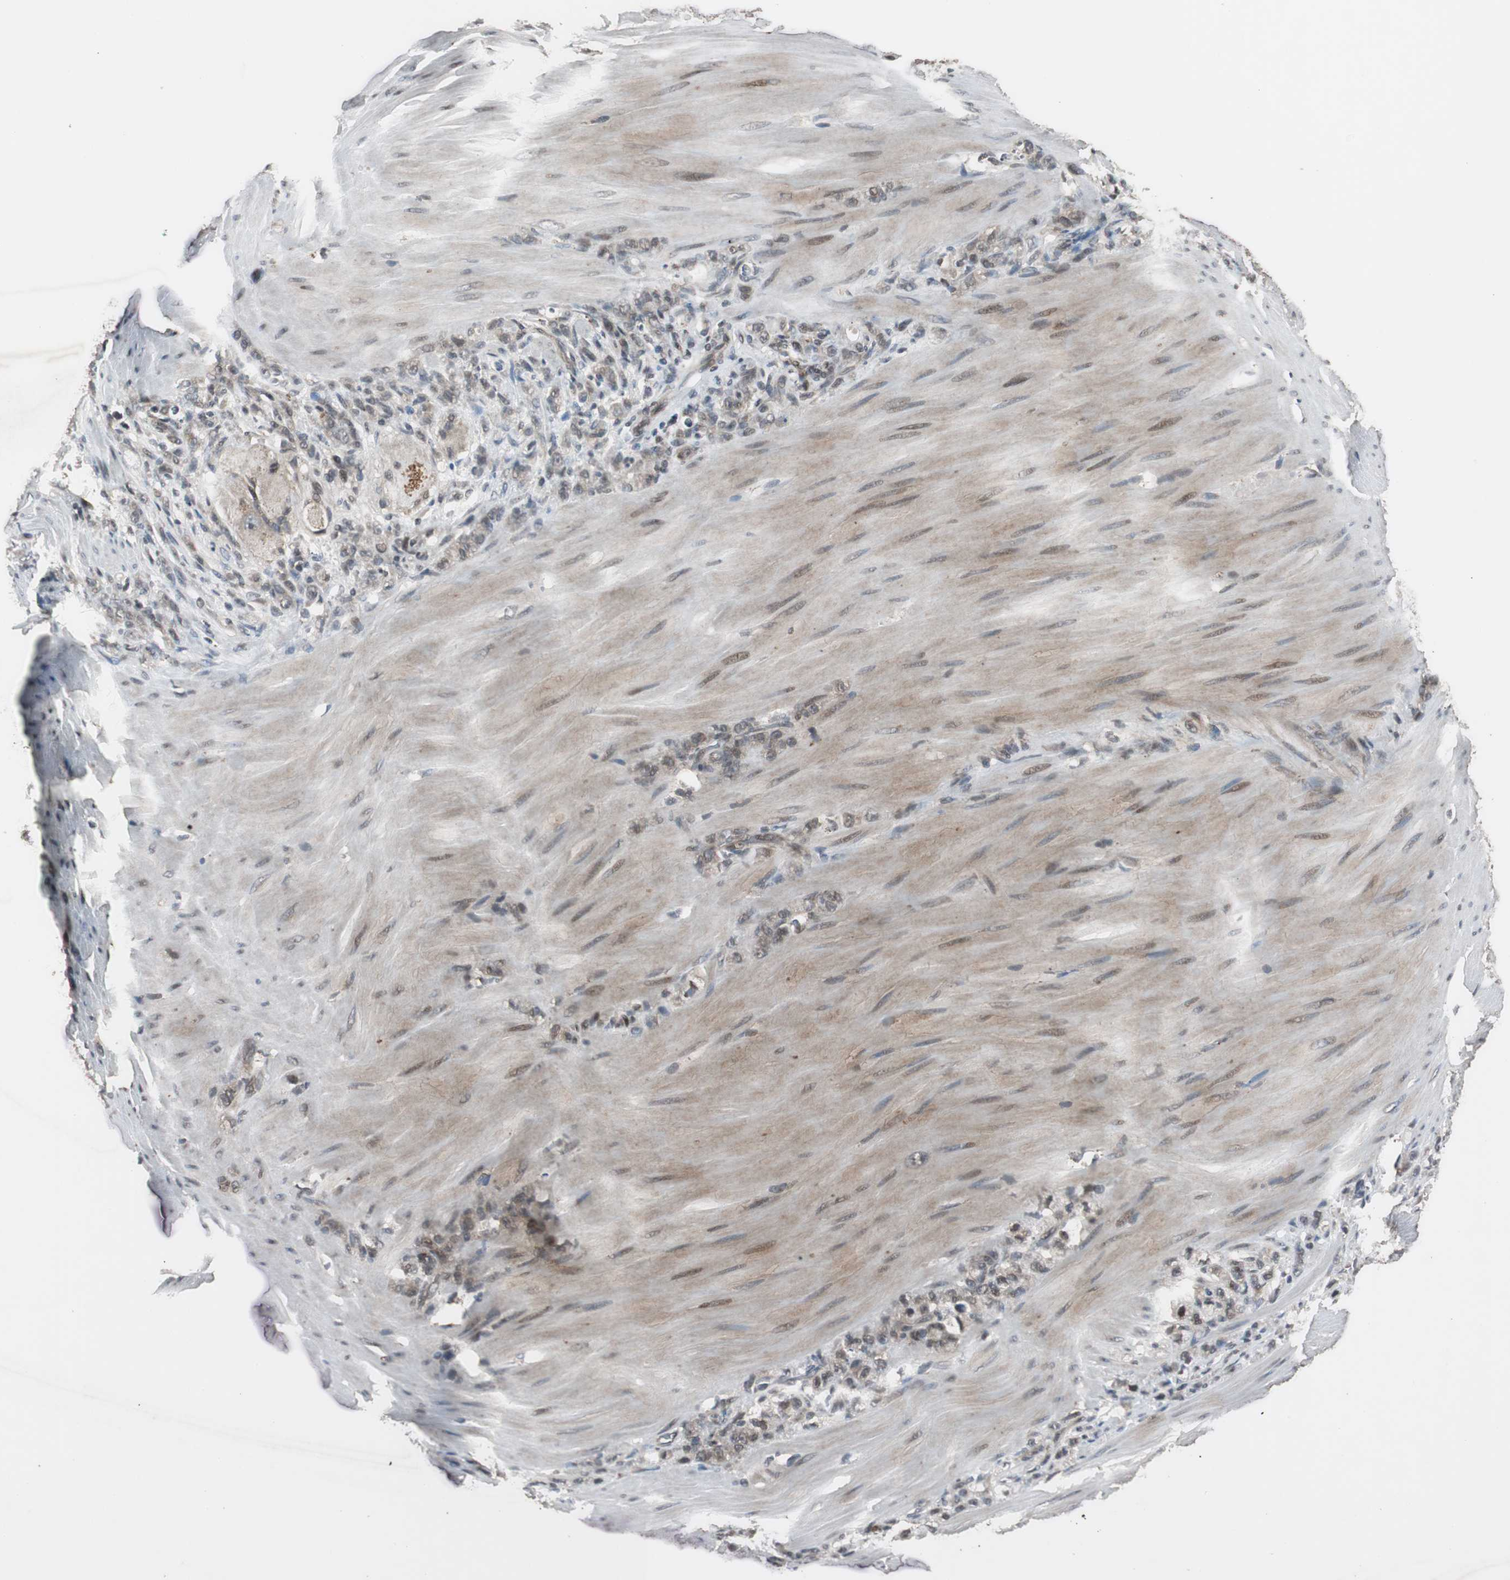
{"staining": {"intensity": "weak", "quantity": "25%-75%", "location": "cytoplasmic/membranous,nuclear"}, "tissue": "stomach cancer", "cell_type": "Tumor cells", "image_type": "cancer", "snomed": [{"axis": "morphology", "description": "Adenocarcinoma, NOS"}, {"axis": "topography", "description": "Stomach"}], "caption": "An immunohistochemistry histopathology image of neoplastic tissue is shown. Protein staining in brown shows weak cytoplasmic/membranous and nuclear positivity in adenocarcinoma (stomach) within tumor cells.", "gene": "BOLA1", "patient": {"sex": "male", "age": 82}}